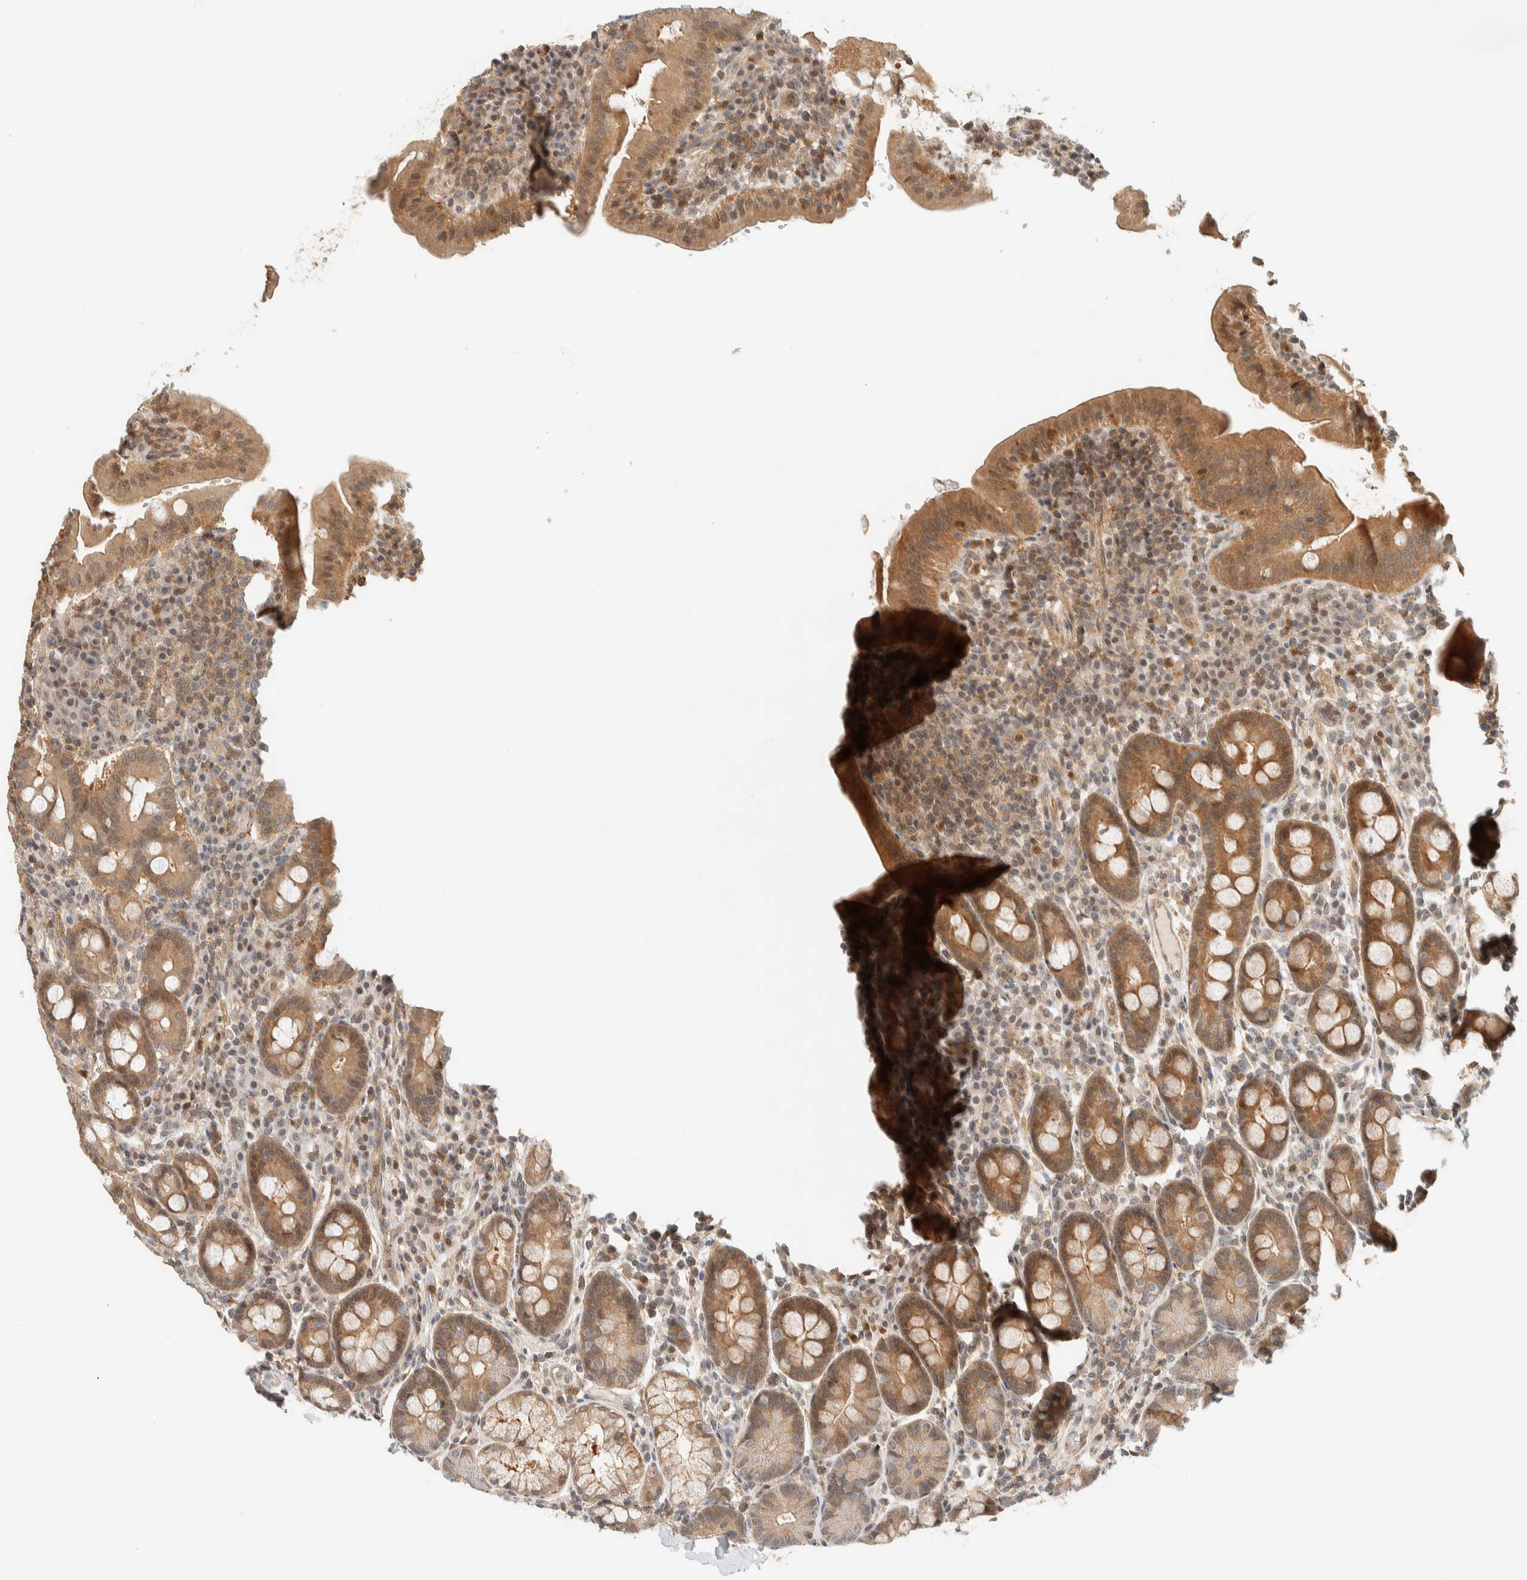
{"staining": {"intensity": "moderate", "quantity": ">75%", "location": "cytoplasmic/membranous"}, "tissue": "duodenum", "cell_type": "Glandular cells", "image_type": "normal", "snomed": [{"axis": "morphology", "description": "Normal tissue, NOS"}, {"axis": "morphology", "description": "Adenocarcinoma, NOS"}, {"axis": "topography", "description": "Pancreas"}, {"axis": "topography", "description": "Duodenum"}], "caption": "Immunohistochemistry (IHC) staining of benign duodenum, which demonstrates medium levels of moderate cytoplasmic/membranous staining in approximately >75% of glandular cells indicating moderate cytoplasmic/membranous protein staining. The staining was performed using DAB (3,3'-diaminobenzidine) (brown) for protein detection and nuclei were counterstained in hematoxylin (blue).", "gene": "ARFGEF1", "patient": {"sex": "male", "age": 50}}